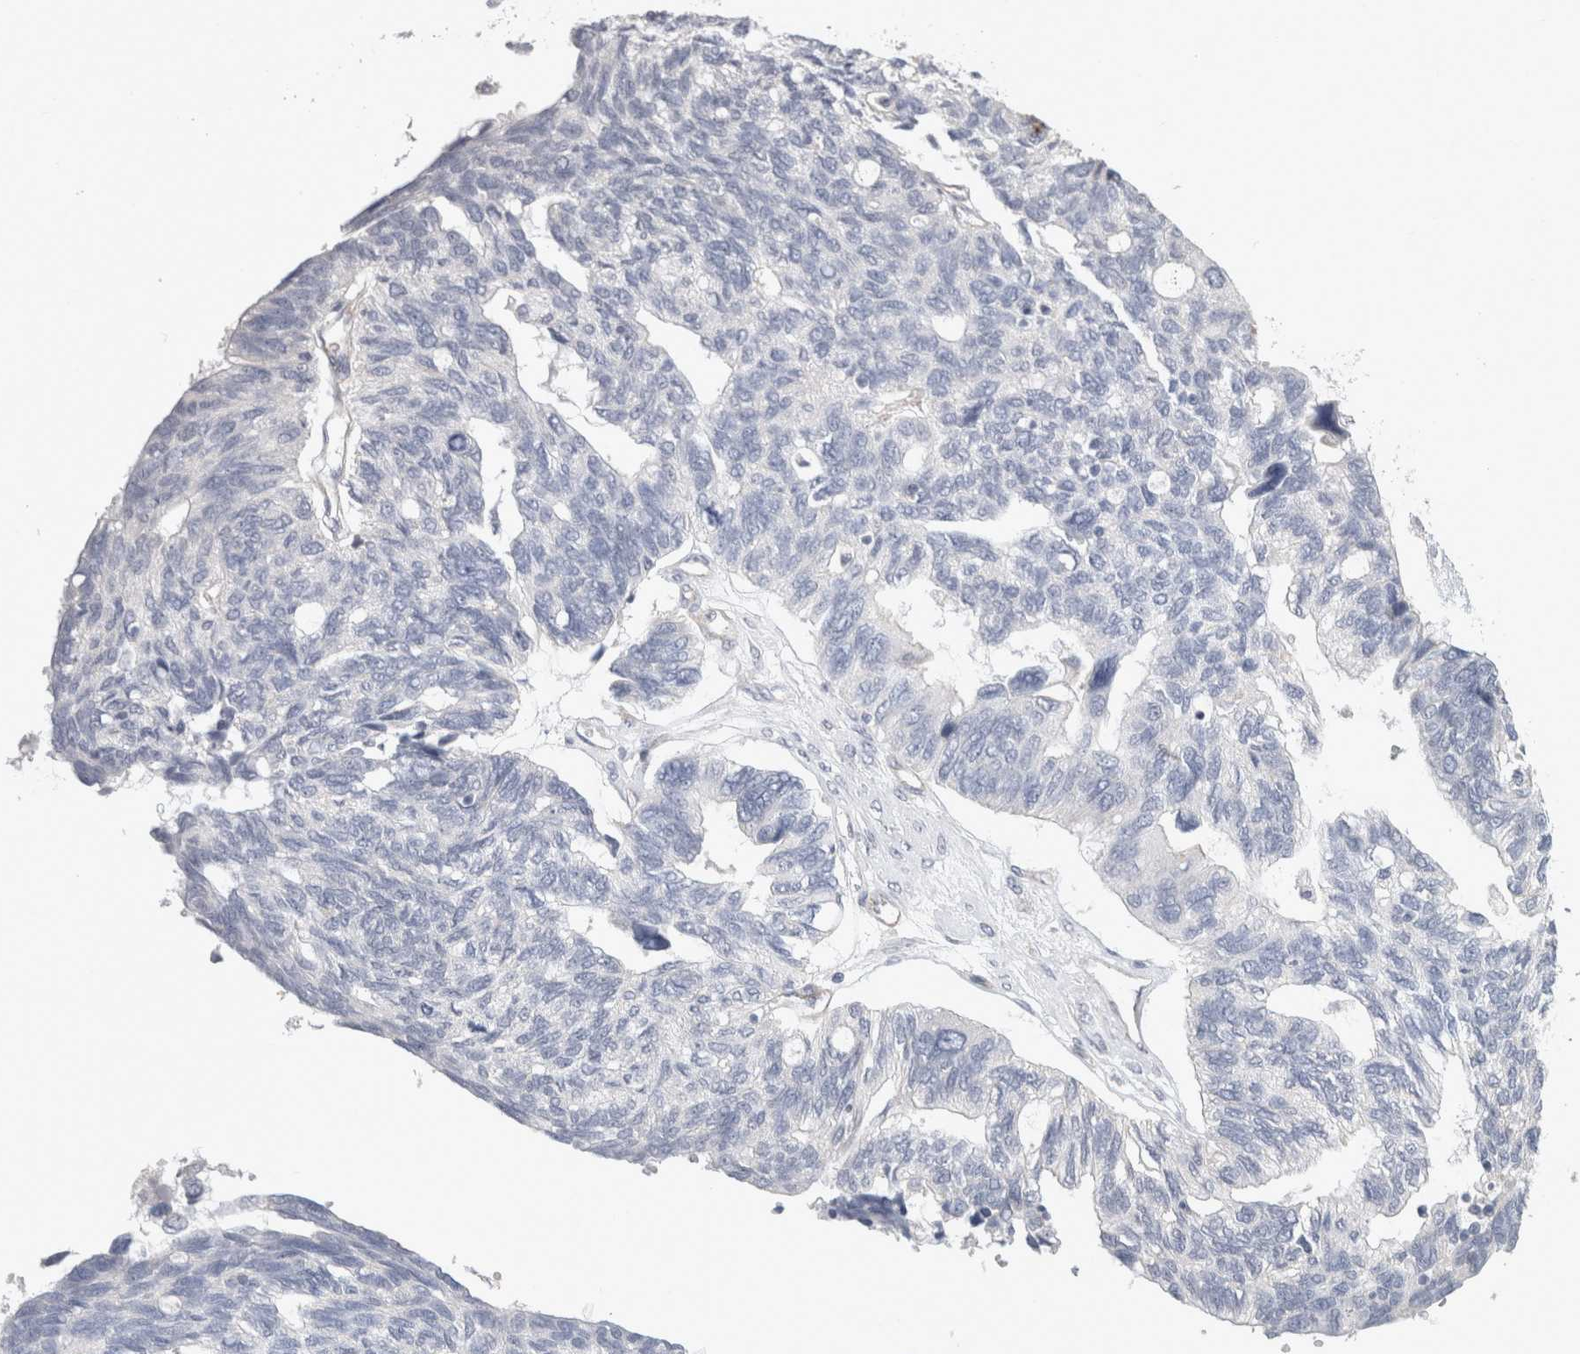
{"staining": {"intensity": "negative", "quantity": "none", "location": "none"}, "tissue": "ovarian cancer", "cell_type": "Tumor cells", "image_type": "cancer", "snomed": [{"axis": "morphology", "description": "Cystadenocarcinoma, serous, NOS"}, {"axis": "topography", "description": "Ovary"}], "caption": "DAB (3,3'-diaminobenzidine) immunohistochemical staining of human ovarian cancer (serous cystadenocarcinoma) demonstrates no significant expression in tumor cells.", "gene": "AFP", "patient": {"sex": "female", "age": 79}}